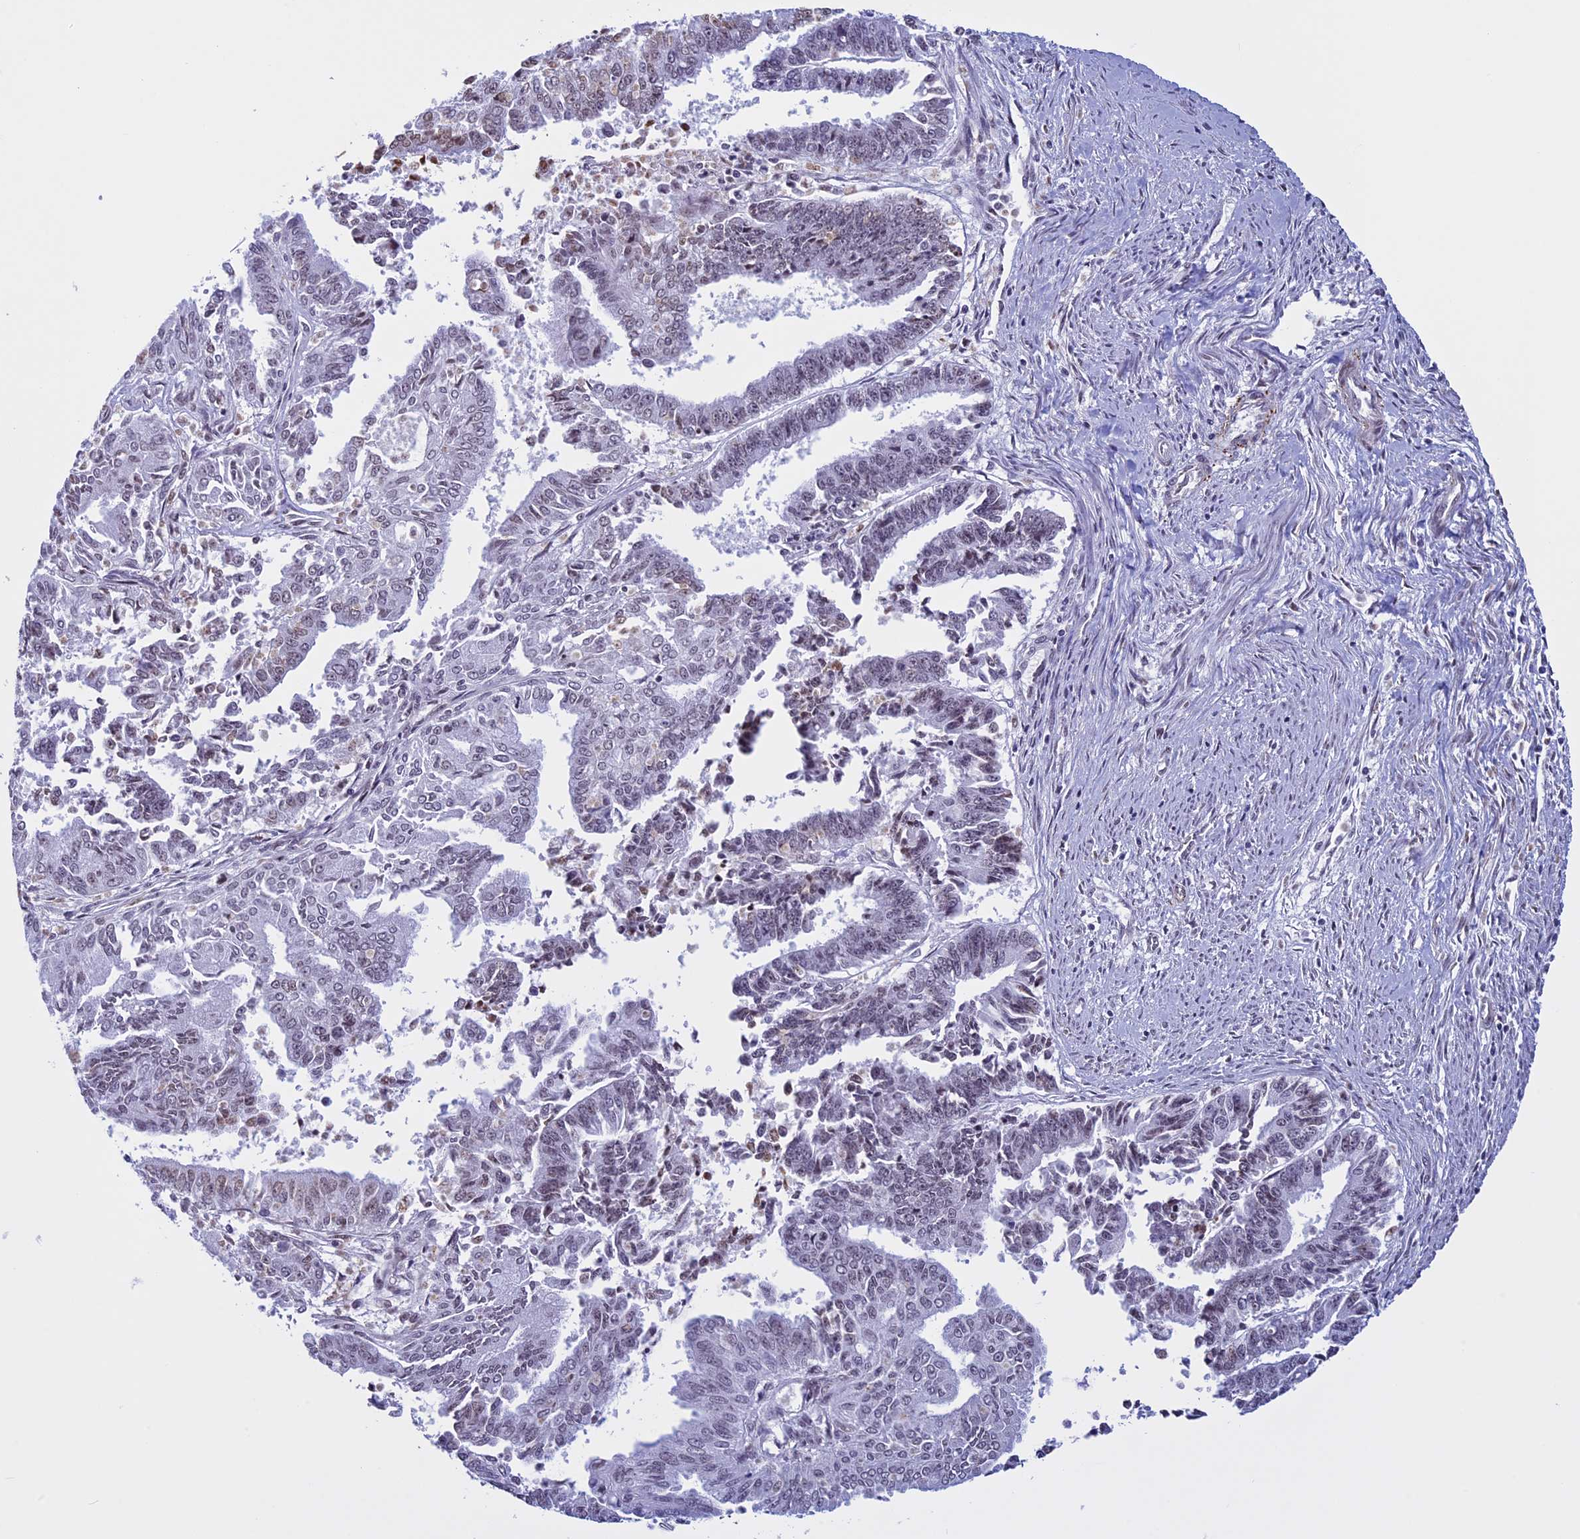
{"staining": {"intensity": "weak", "quantity": "25%-75%", "location": "nuclear"}, "tissue": "endometrial cancer", "cell_type": "Tumor cells", "image_type": "cancer", "snomed": [{"axis": "morphology", "description": "Adenocarcinoma, NOS"}, {"axis": "topography", "description": "Endometrium"}], "caption": "Endometrial cancer (adenocarcinoma) stained for a protein displays weak nuclear positivity in tumor cells.", "gene": "NIPBL", "patient": {"sex": "female", "age": 73}}